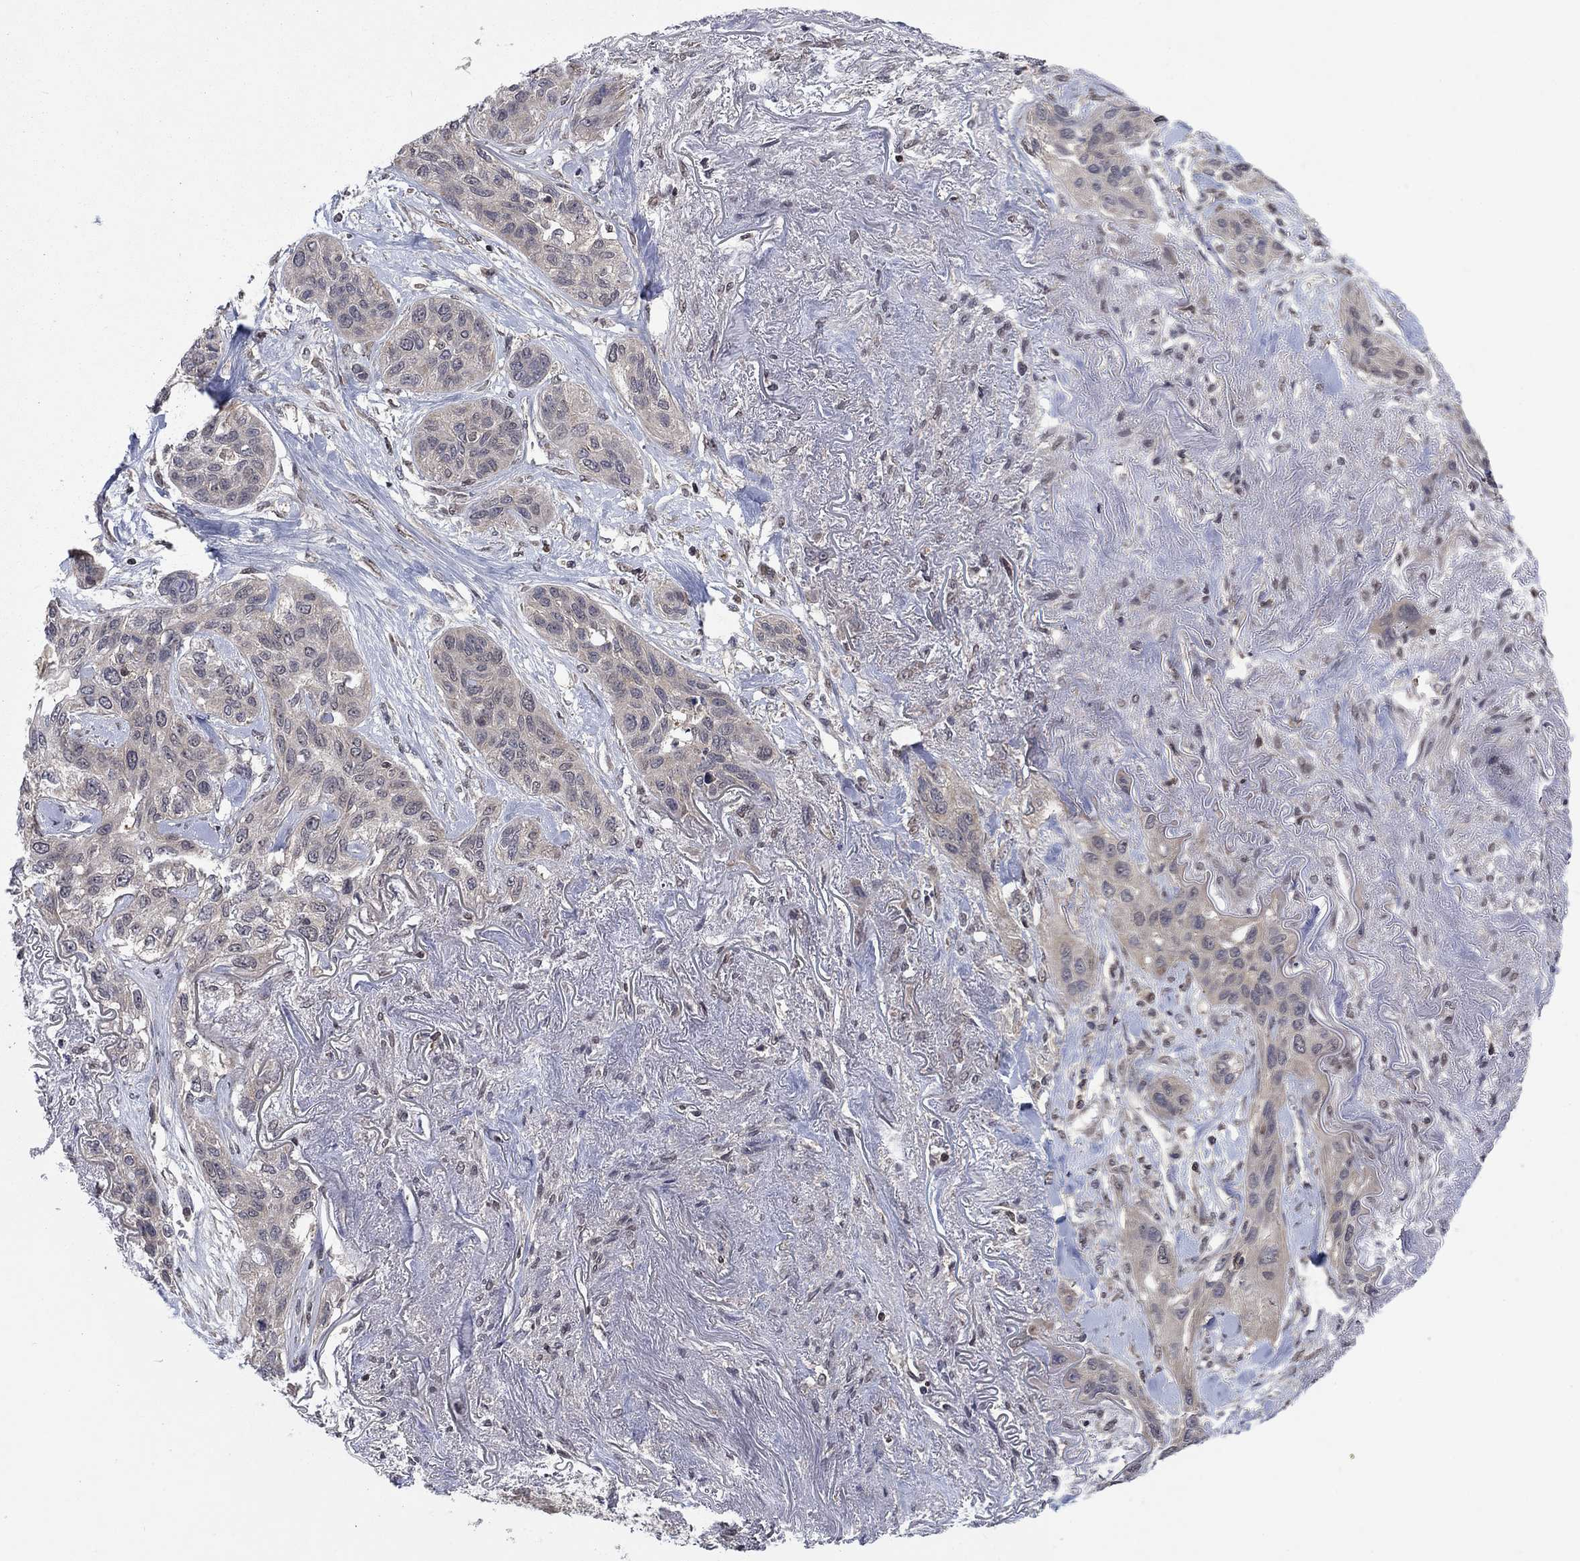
{"staining": {"intensity": "negative", "quantity": "none", "location": "none"}, "tissue": "lung cancer", "cell_type": "Tumor cells", "image_type": "cancer", "snomed": [{"axis": "morphology", "description": "Squamous cell carcinoma, NOS"}, {"axis": "topography", "description": "Lung"}], "caption": "Photomicrograph shows no significant protein expression in tumor cells of lung squamous cell carcinoma.", "gene": "IAH1", "patient": {"sex": "female", "age": 70}}